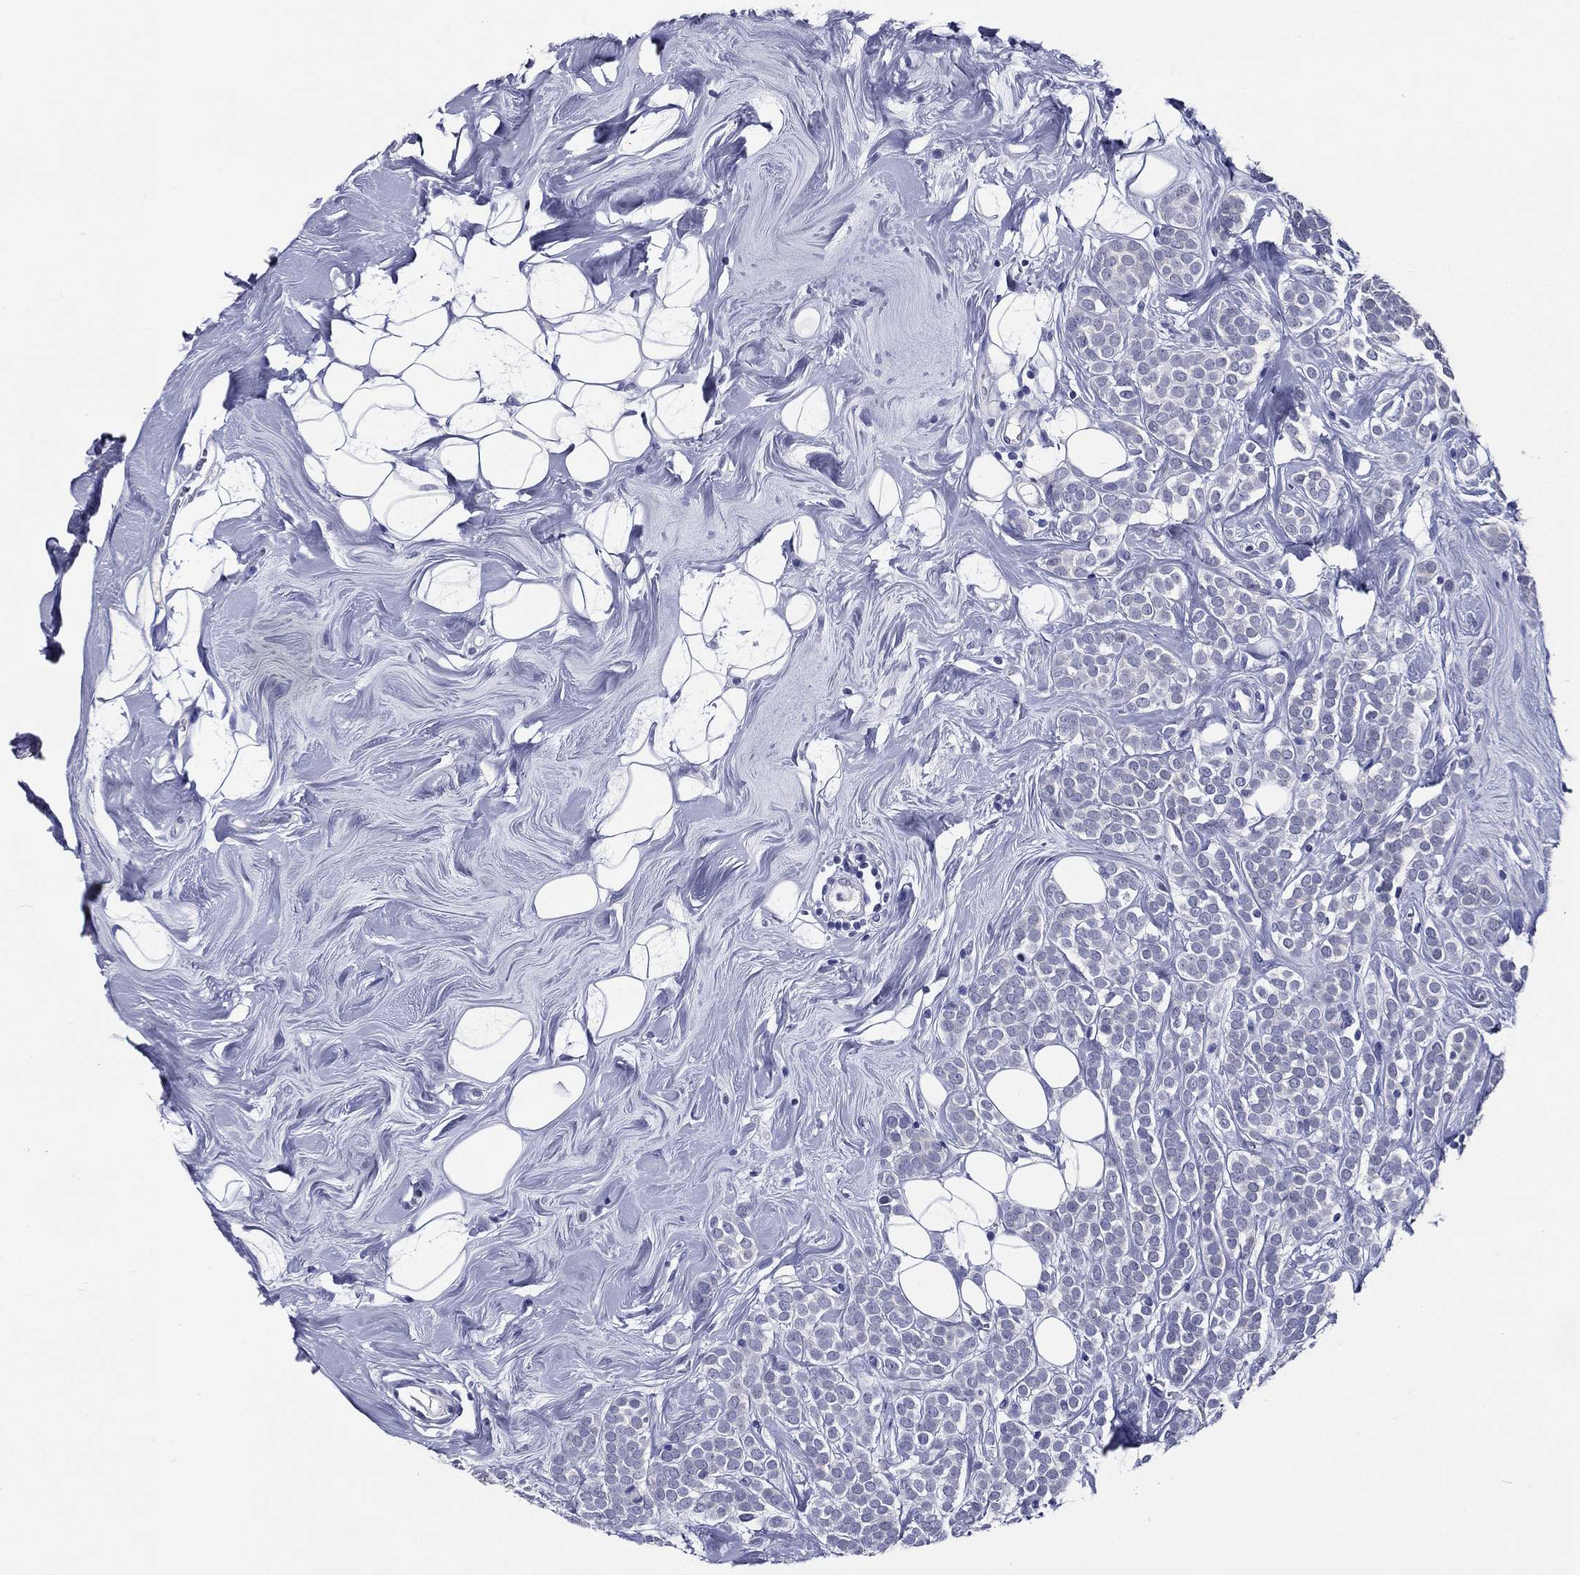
{"staining": {"intensity": "negative", "quantity": "none", "location": "none"}, "tissue": "breast cancer", "cell_type": "Tumor cells", "image_type": "cancer", "snomed": [{"axis": "morphology", "description": "Lobular carcinoma"}, {"axis": "topography", "description": "Breast"}], "caption": "The IHC histopathology image has no significant positivity in tumor cells of breast lobular carcinoma tissue.", "gene": "ACE2", "patient": {"sex": "female", "age": 49}}